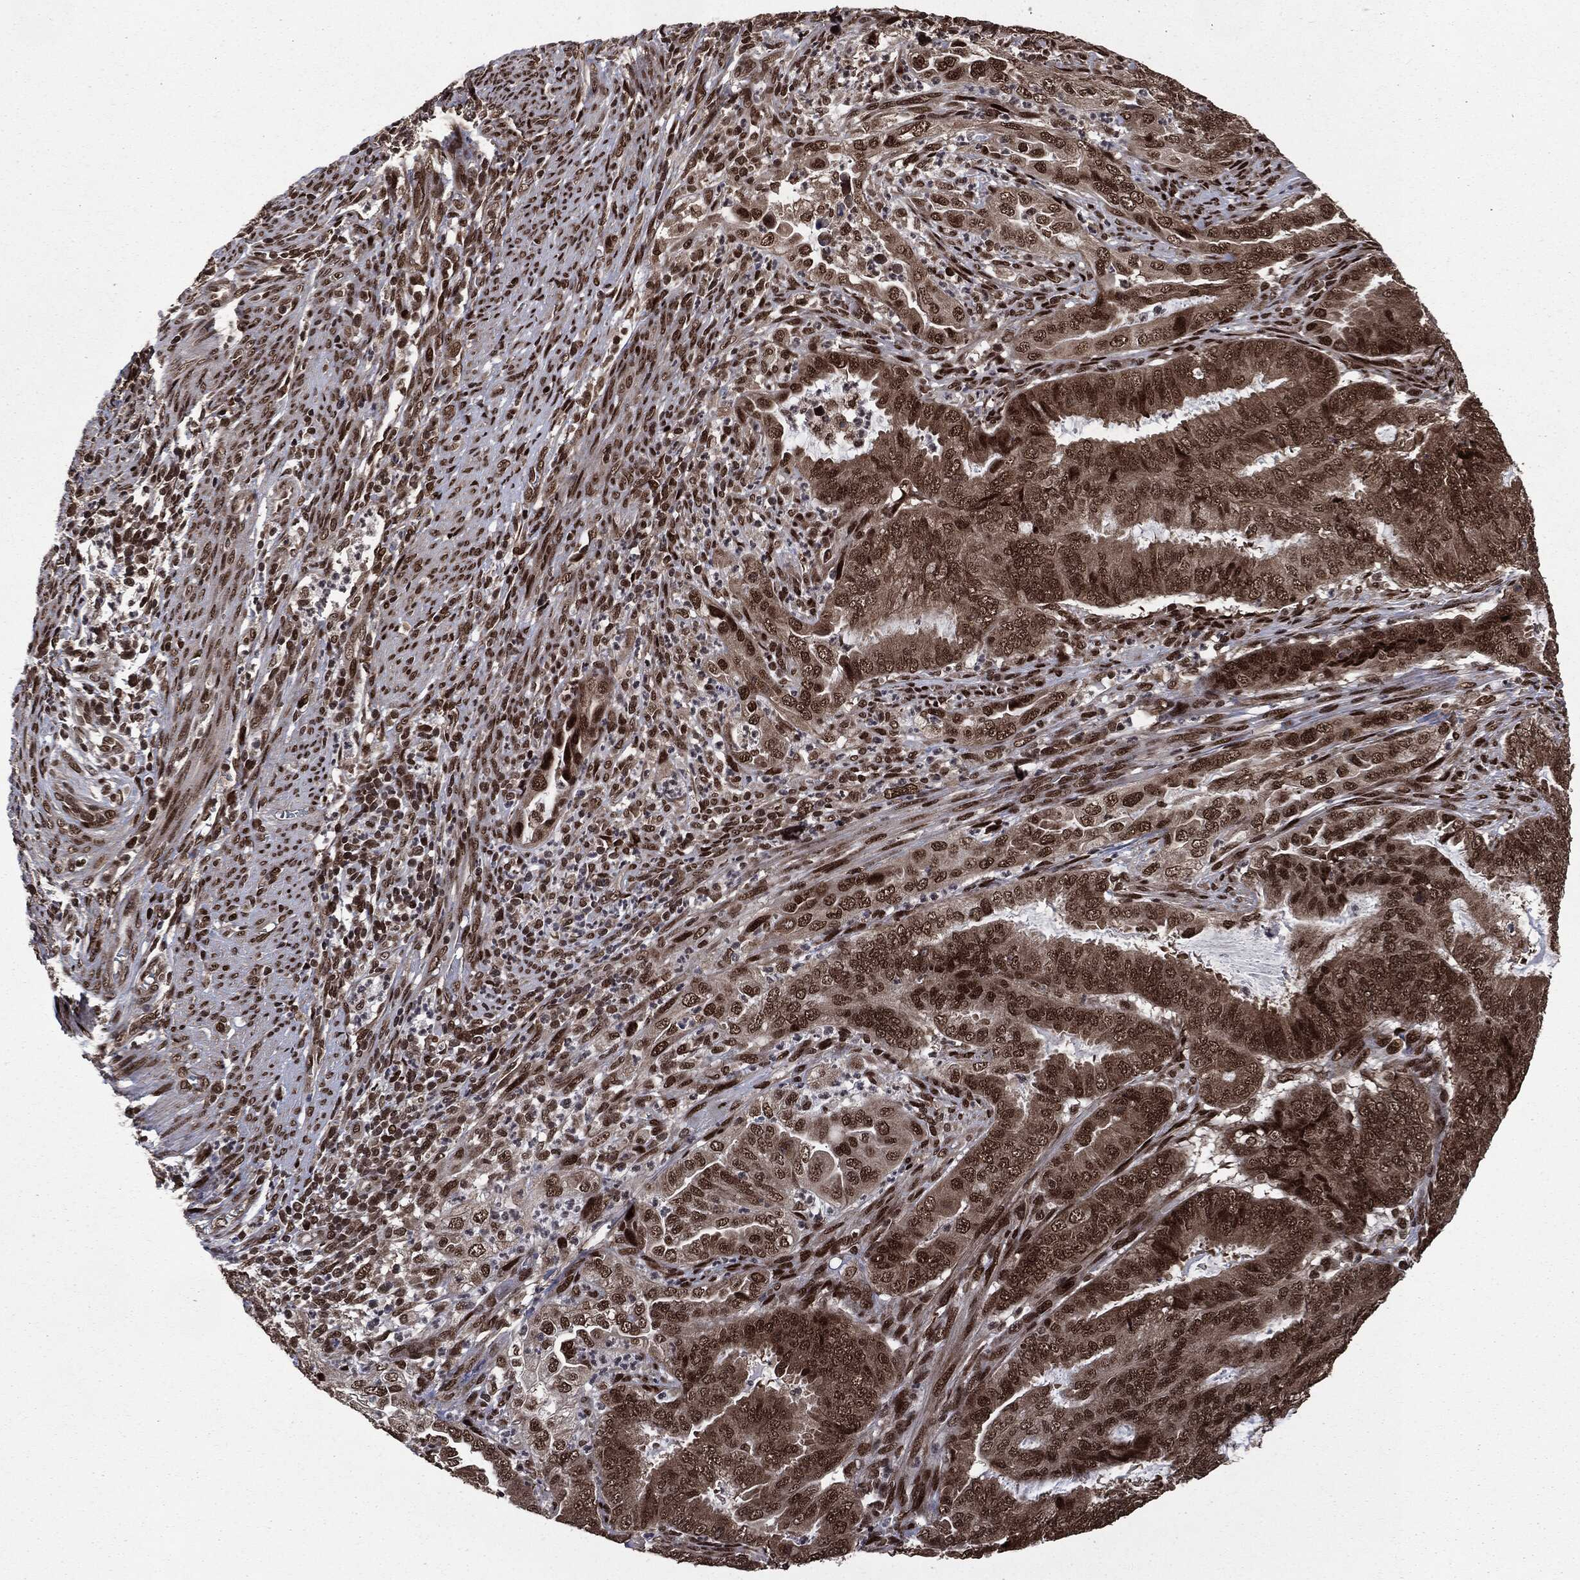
{"staining": {"intensity": "strong", "quantity": ">75%", "location": "nuclear"}, "tissue": "endometrial cancer", "cell_type": "Tumor cells", "image_type": "cancer", "snomed": [{"axis": "morphology", "description": "Adenocarcinoma, NOS"}, {"axis": "topography", "description": "Endometrium"}], "caption": "Approximately >75% of tumor cells in endometrial adenocarcinoma reveal strong nuclear protein expression as visualized by brown immunohistochemical staining.", "gene": "DVL2", "patient": {"sex": "female", "age": 51}}